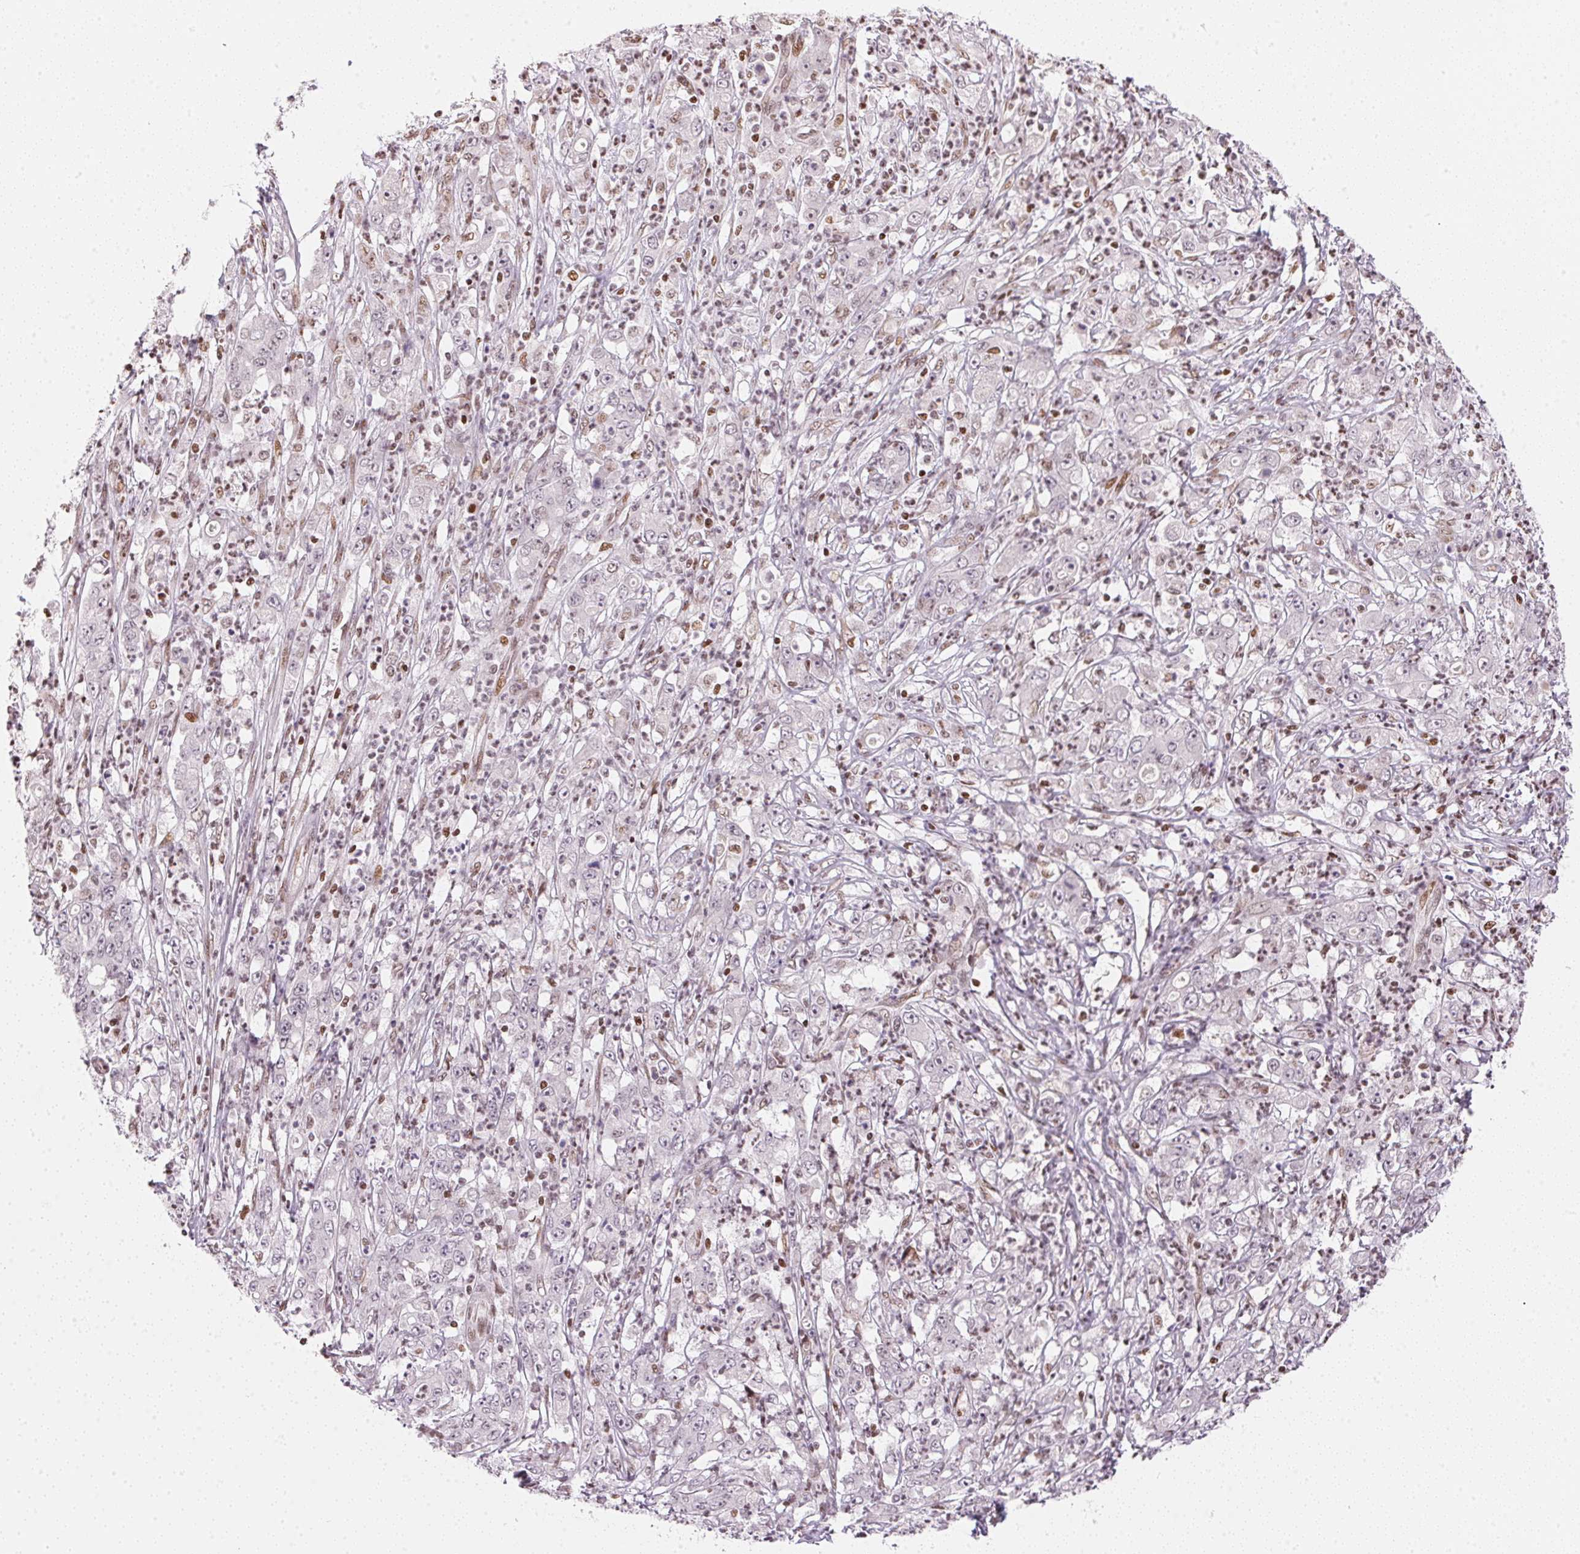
{"staining": {"intensity": "negative", "quantity": "none", "location": "none"}, "tissue": "stomach cancer", "cell_type": "Tumor cells", "image_type": "cancer", "snomed": [{"axis": "morphology", "description": "Adenocarcinoma, NOS"}, {"axis": "topography", "description": "Stomach, lower"}], "caption": "Protein analysis of stomach cancer (adenocarcinoma) demonstrates no significant staining in tumor cells.", "gene": "KAT6A", "patient": {"sex": "female", "age": 71}}